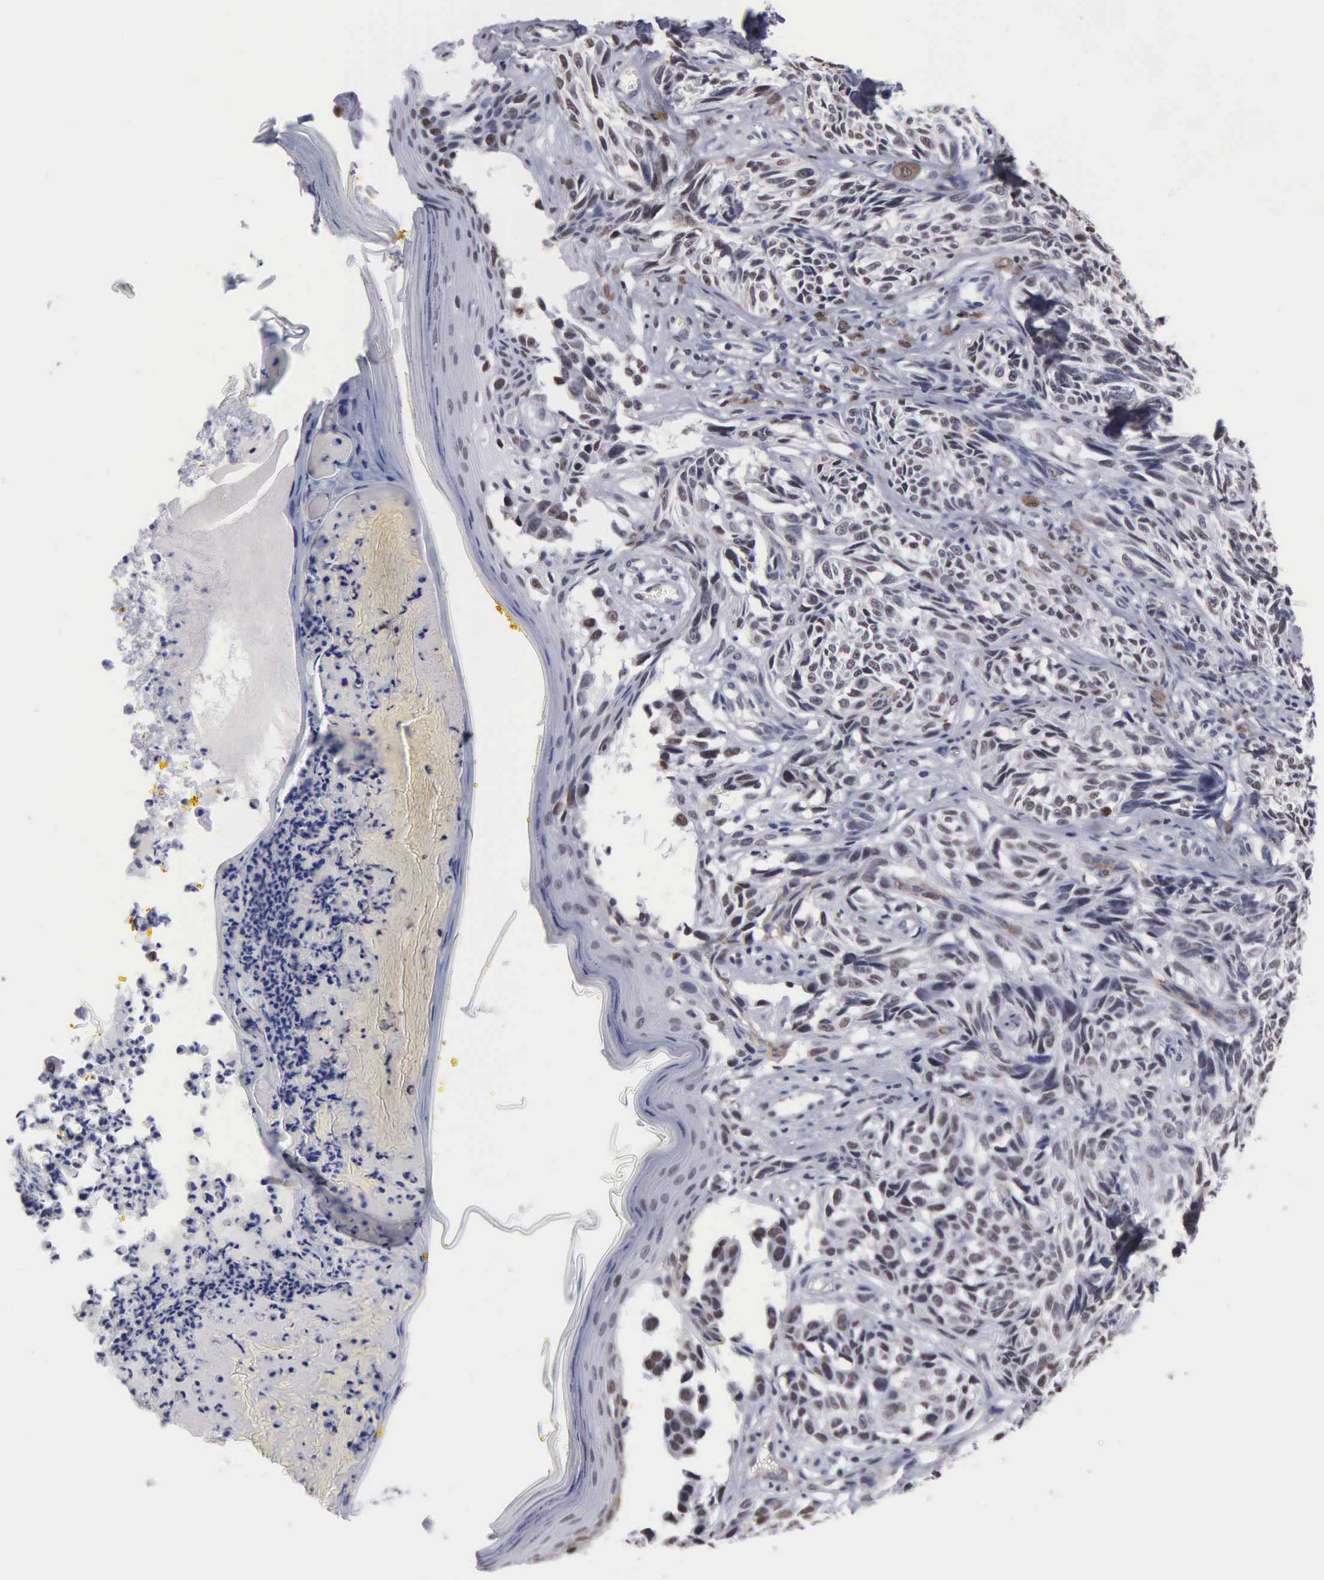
{"staining": {"intensity": "weak", "quantity": "<25%", "location": "nuclear"}, "tissue": "melanoma", "cell_type": "Tumor cells", "image_type": "cancer", "snomed": [{"axis": "morphology", "description": "Malignant melanoma, NOS"}, {"axis": "topography", "description": "Skin"}], "caption": "IHC micrograph of neoplastic tissue: human melanoma stained with DAB (3,3'-diaminobenzidine) demonstrates no significant protein positivity in tumor cells.", "gene": "CCNG1", "patient": {"sex": "male", "age": 67}}